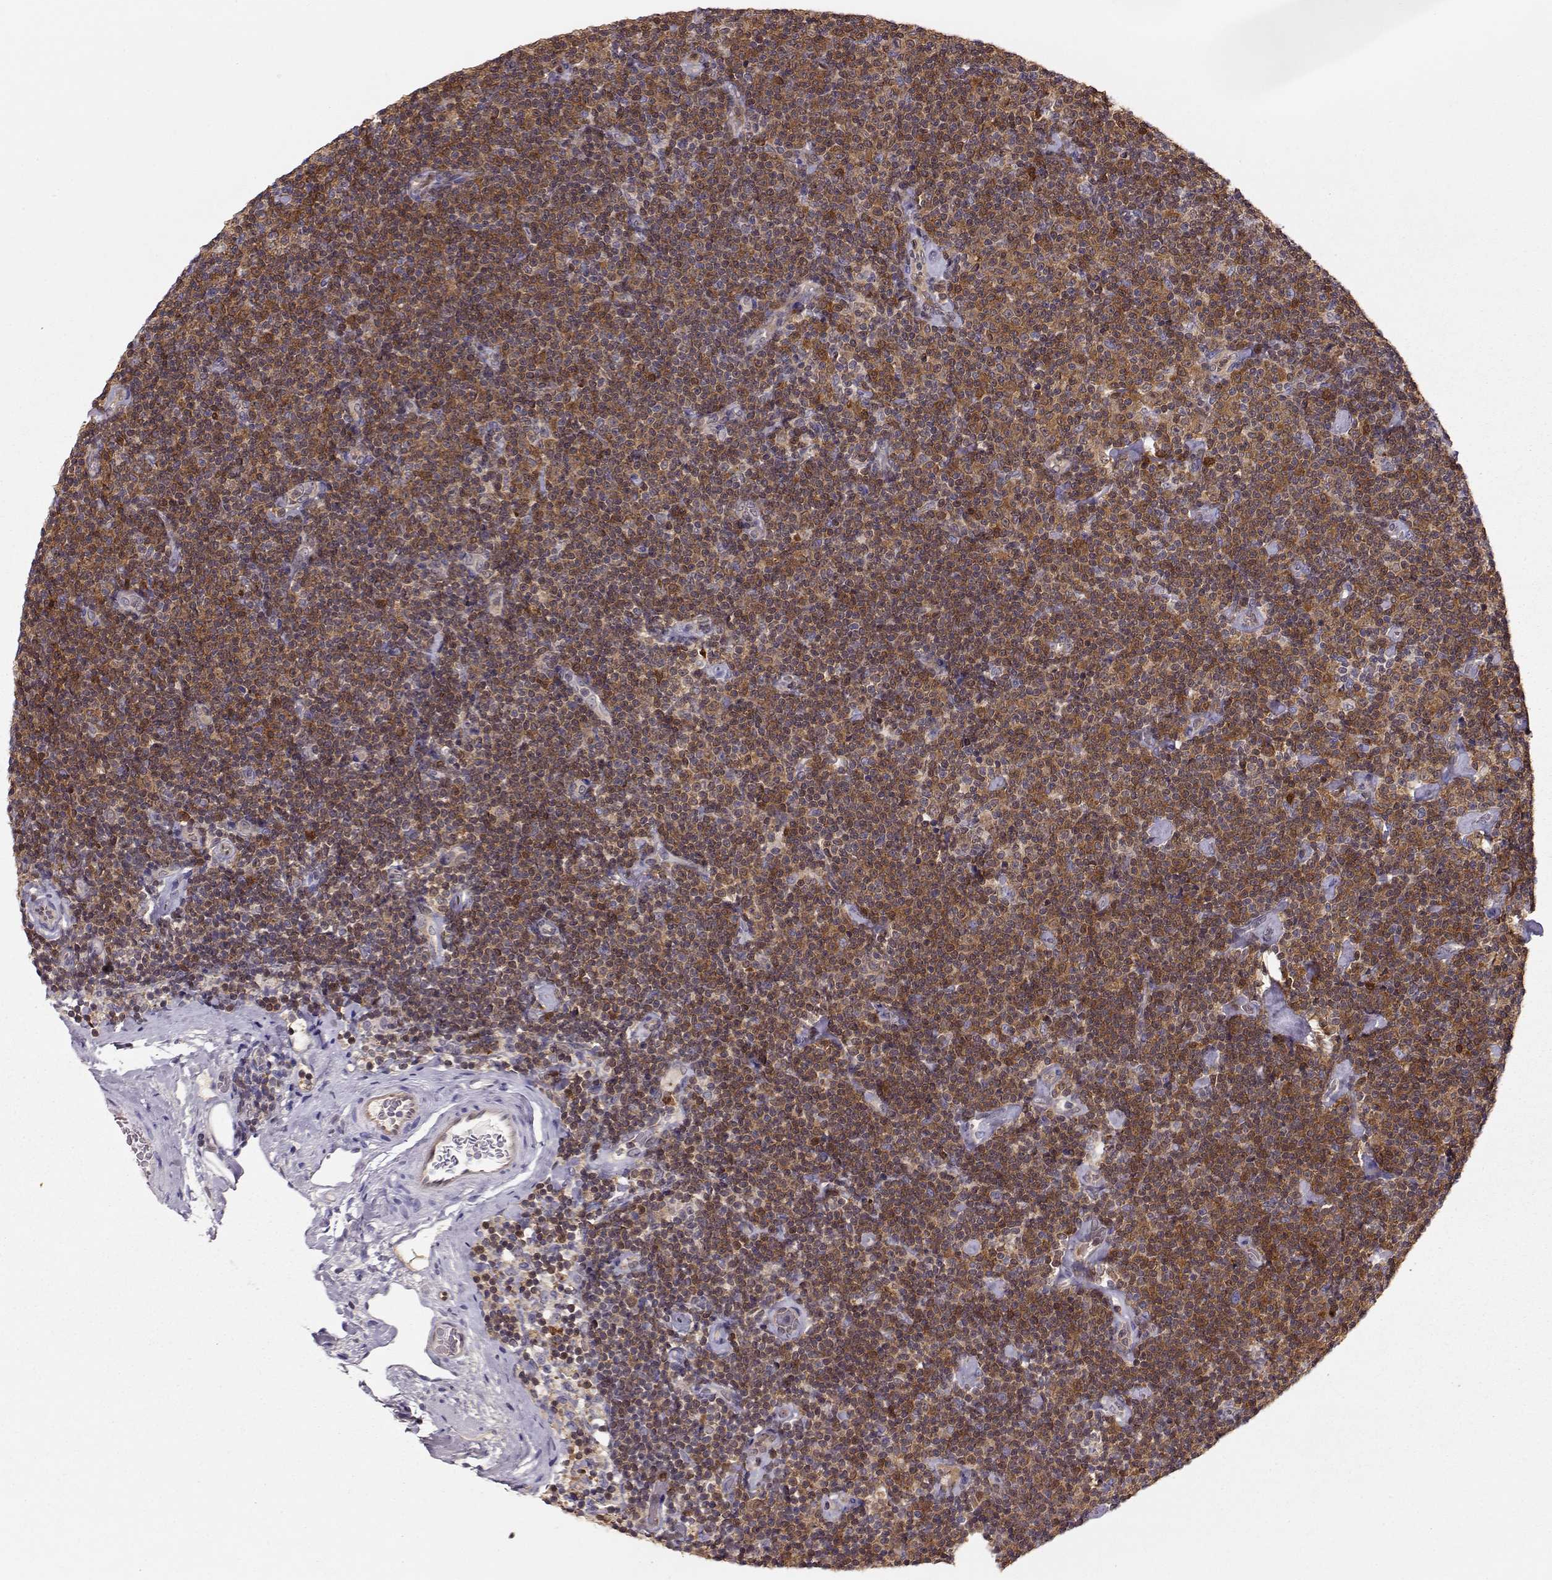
{"staining": {"intensity": "moderate", "quantity": ">75%", "location": "cytoplasmic/membranous"}, "tissue": "lymphoma", "cell_type": "Tumor cells", "image_type": "cancer", "snomed": [{"axis": "morphology", "description": "Malignant lymphoma, non-Hodgkin's type, Low grade"}, {"axis": "topography", "description": "Lymph node"}], "caption": "An immunohistochemistry histopathology image of neoplastic tissue is shown. Protein staining in brown highlights moderate cytoplasmic/membranous positivity in low-grade malignant lymphoma, non-Hodgkin's type within tumor cells. The staining is performed using DAB brown chromogen to label protein expression. The nuclei are counter-stained blue using hematoxylin.", "gene": "PNP", "patient": {"sex": "male", "age": 81}}